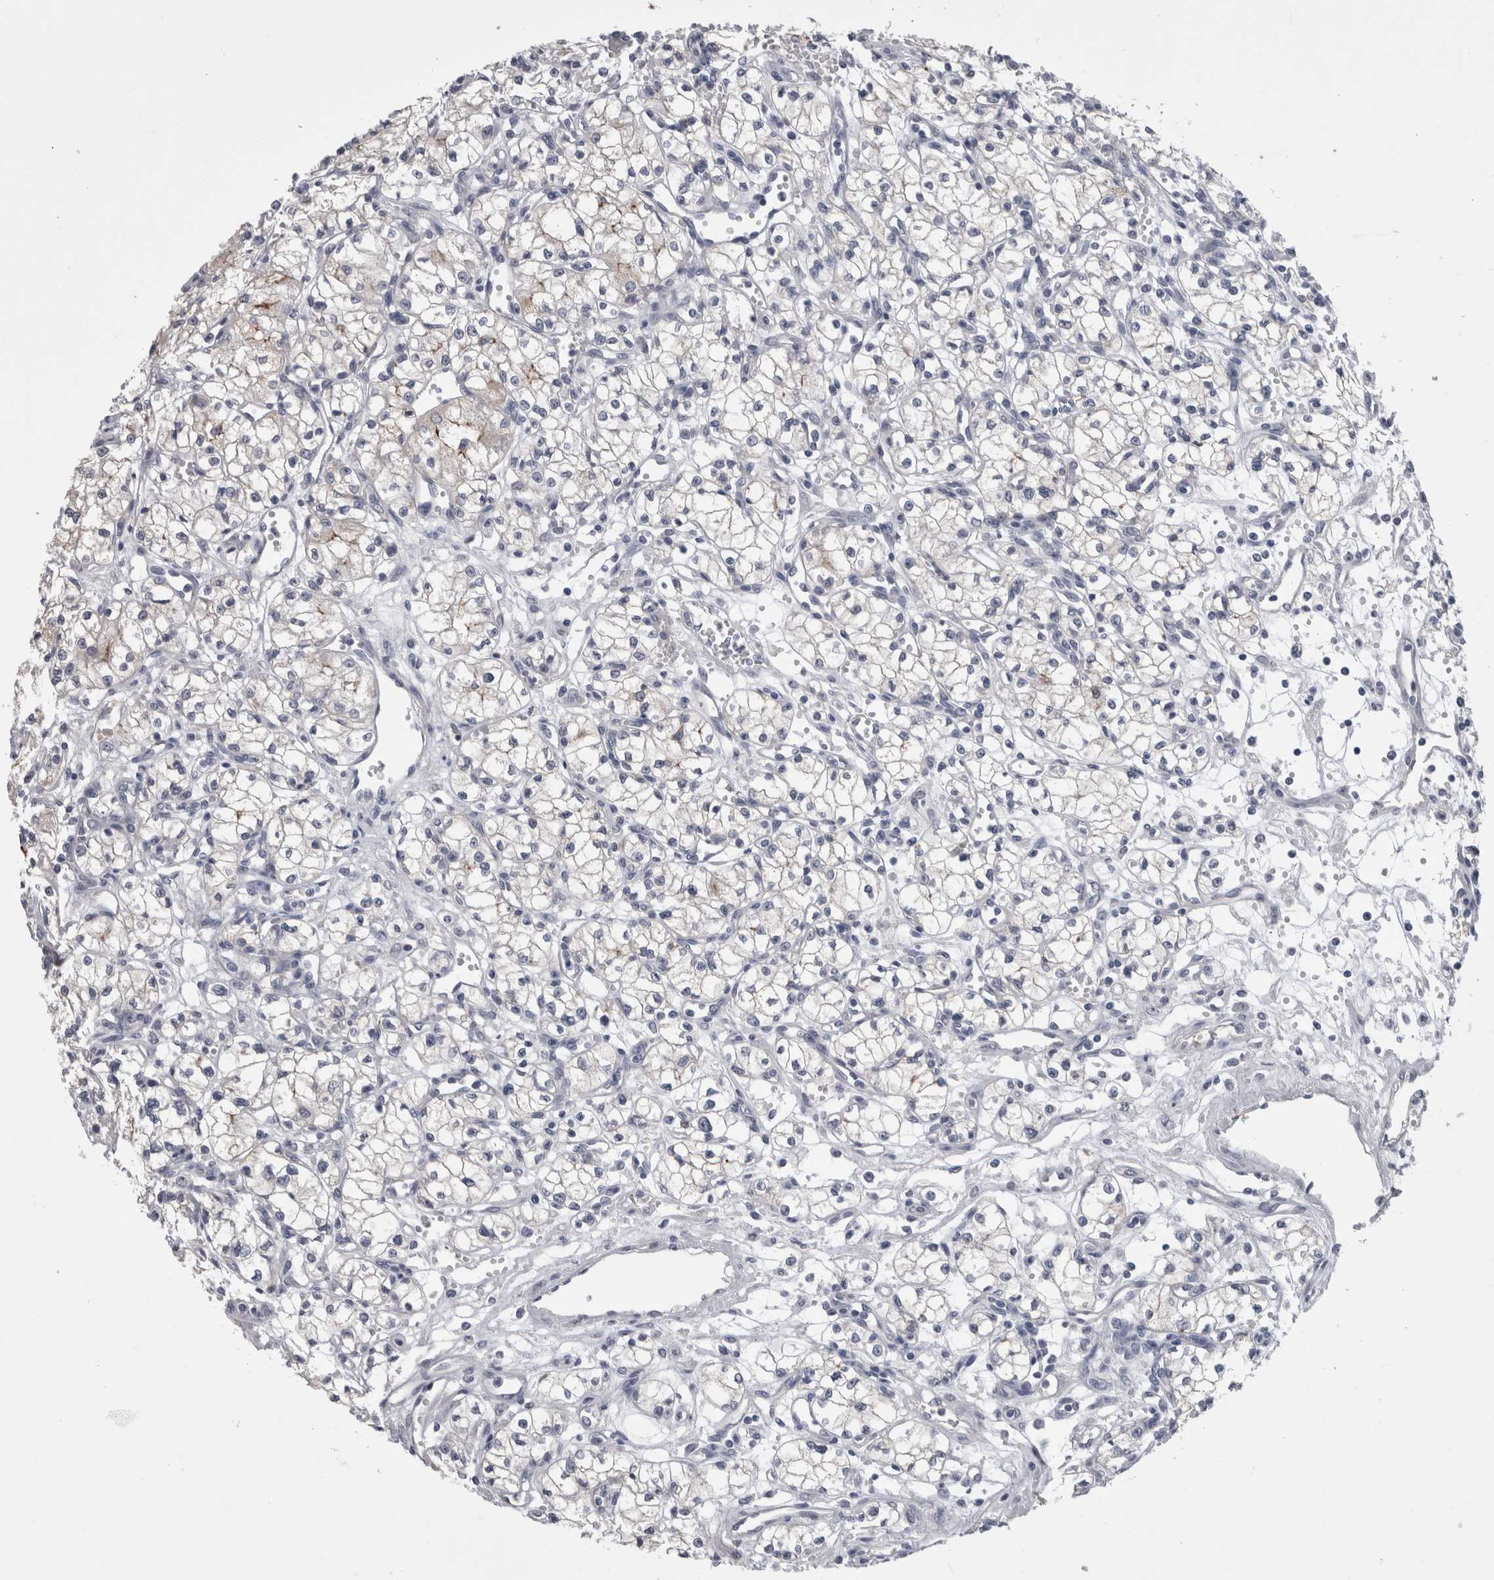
{"staining": {"intensity": "negative", "quantity": "none", "location": "none"}, "tissue": "renal cancer", "cell_type": "Tumor cells", "image_type": "cancer", "snomed": [{"axis": "morphology", "description": "Normal tissue, NOS"}, {"axis": "morphology", "description": "Adenocarcinoma, NOS"}, {"axis": "topography", "description": "Kidney"}], "caption": "IHC of human adenocarcinoma (renal) displays no staining in tumor cells.", "gene": "CDHR5", "patient": {"sex": "male", "age": 59}}